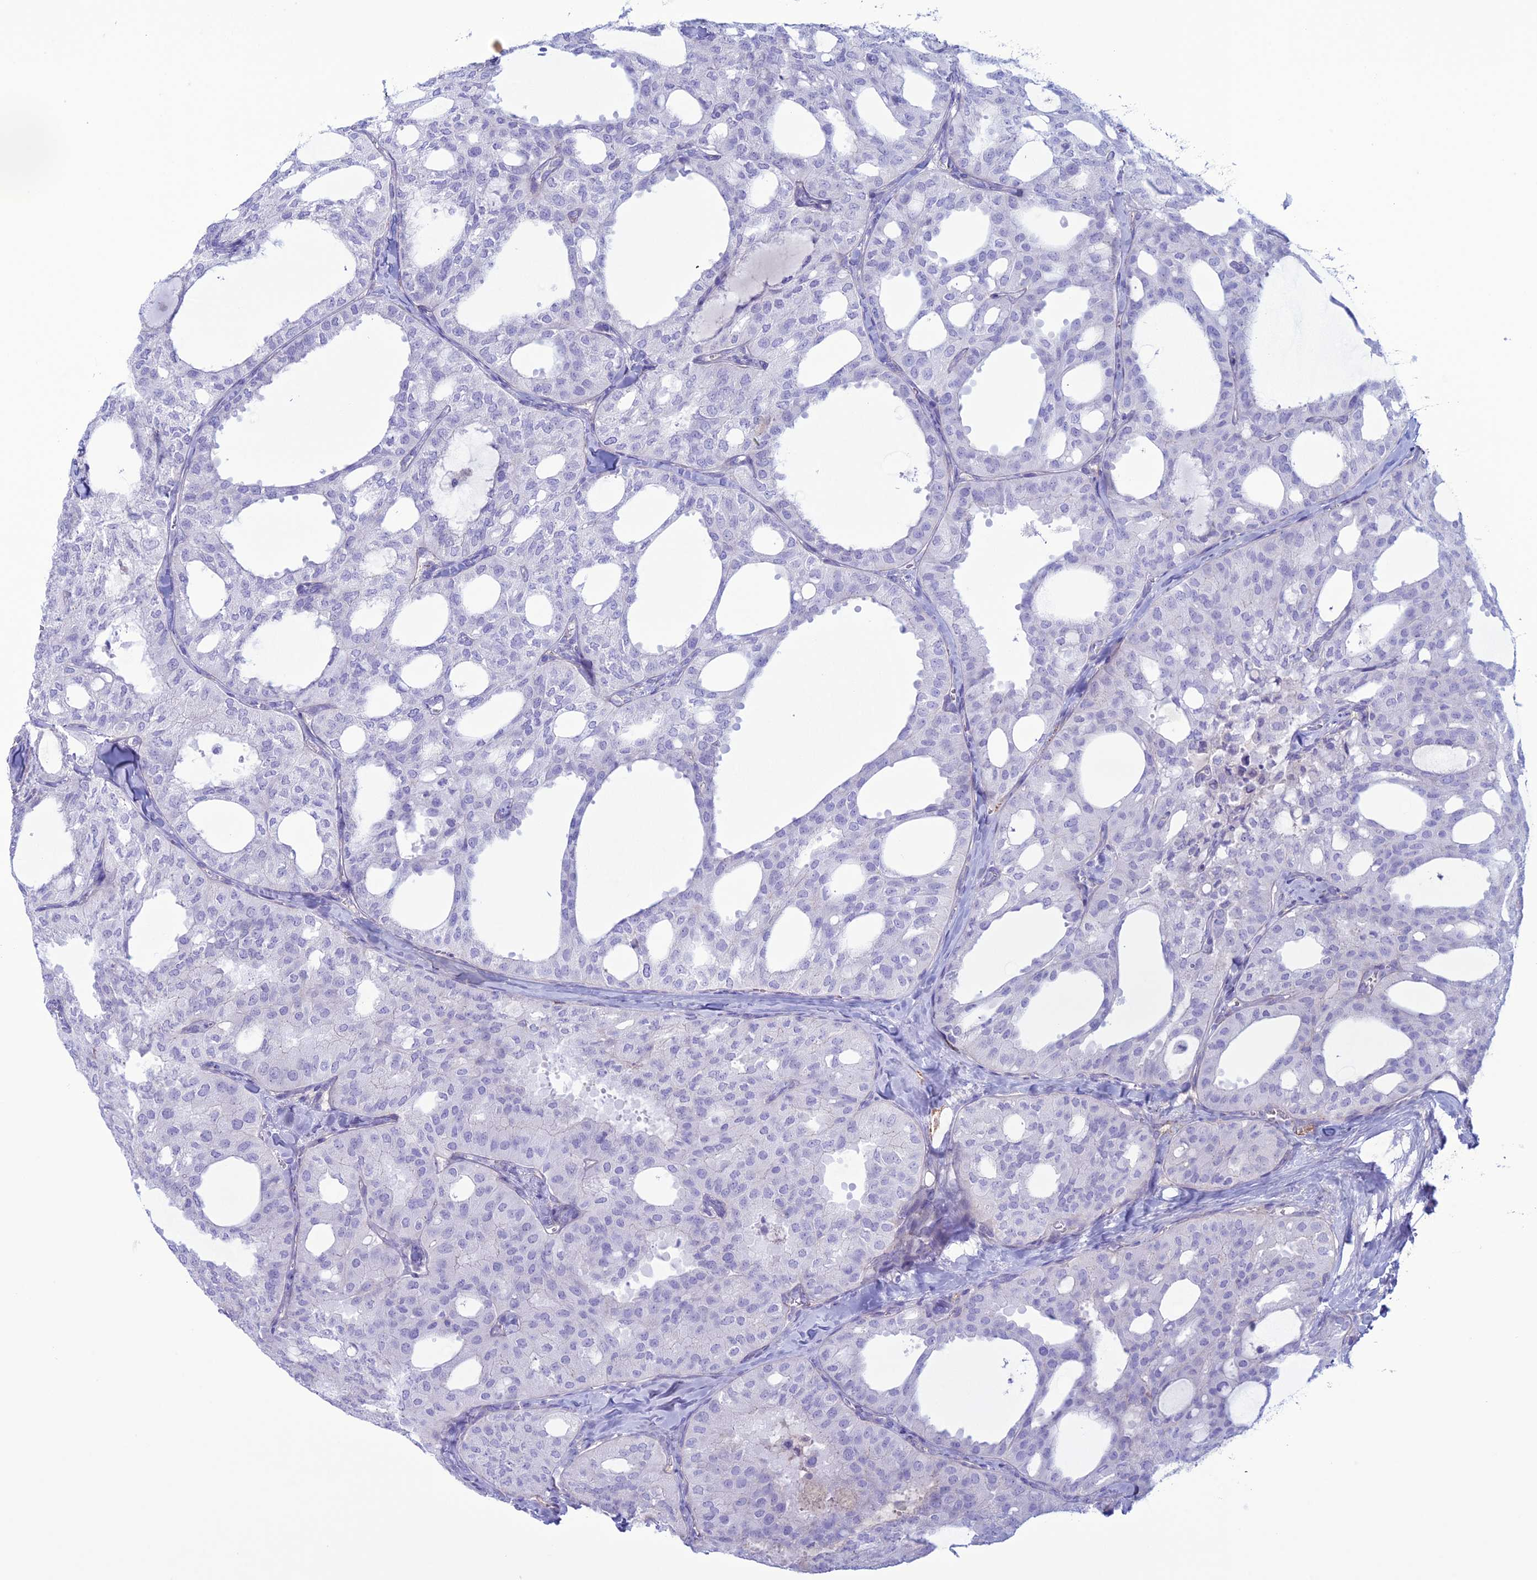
{"staining": {"intensity": "negative", "quantity": "none", "location": "none"}, "tissue": "thyroid cancer", "cell_type": "Tumor cells", "image_type": "cancer", "snomed": [{"axis": "morphology", "description": "Follicular adenoma carcinoma, NOS"}, {"axis": "topography", "description": "Thyroid gland"}], "caption": "Tumor cells are negative for protein expression in human follicular adenoma carcinoma (thyroid).", "gene": "CDC42EP5", "patient": {"sex": "male", "age": 75}}